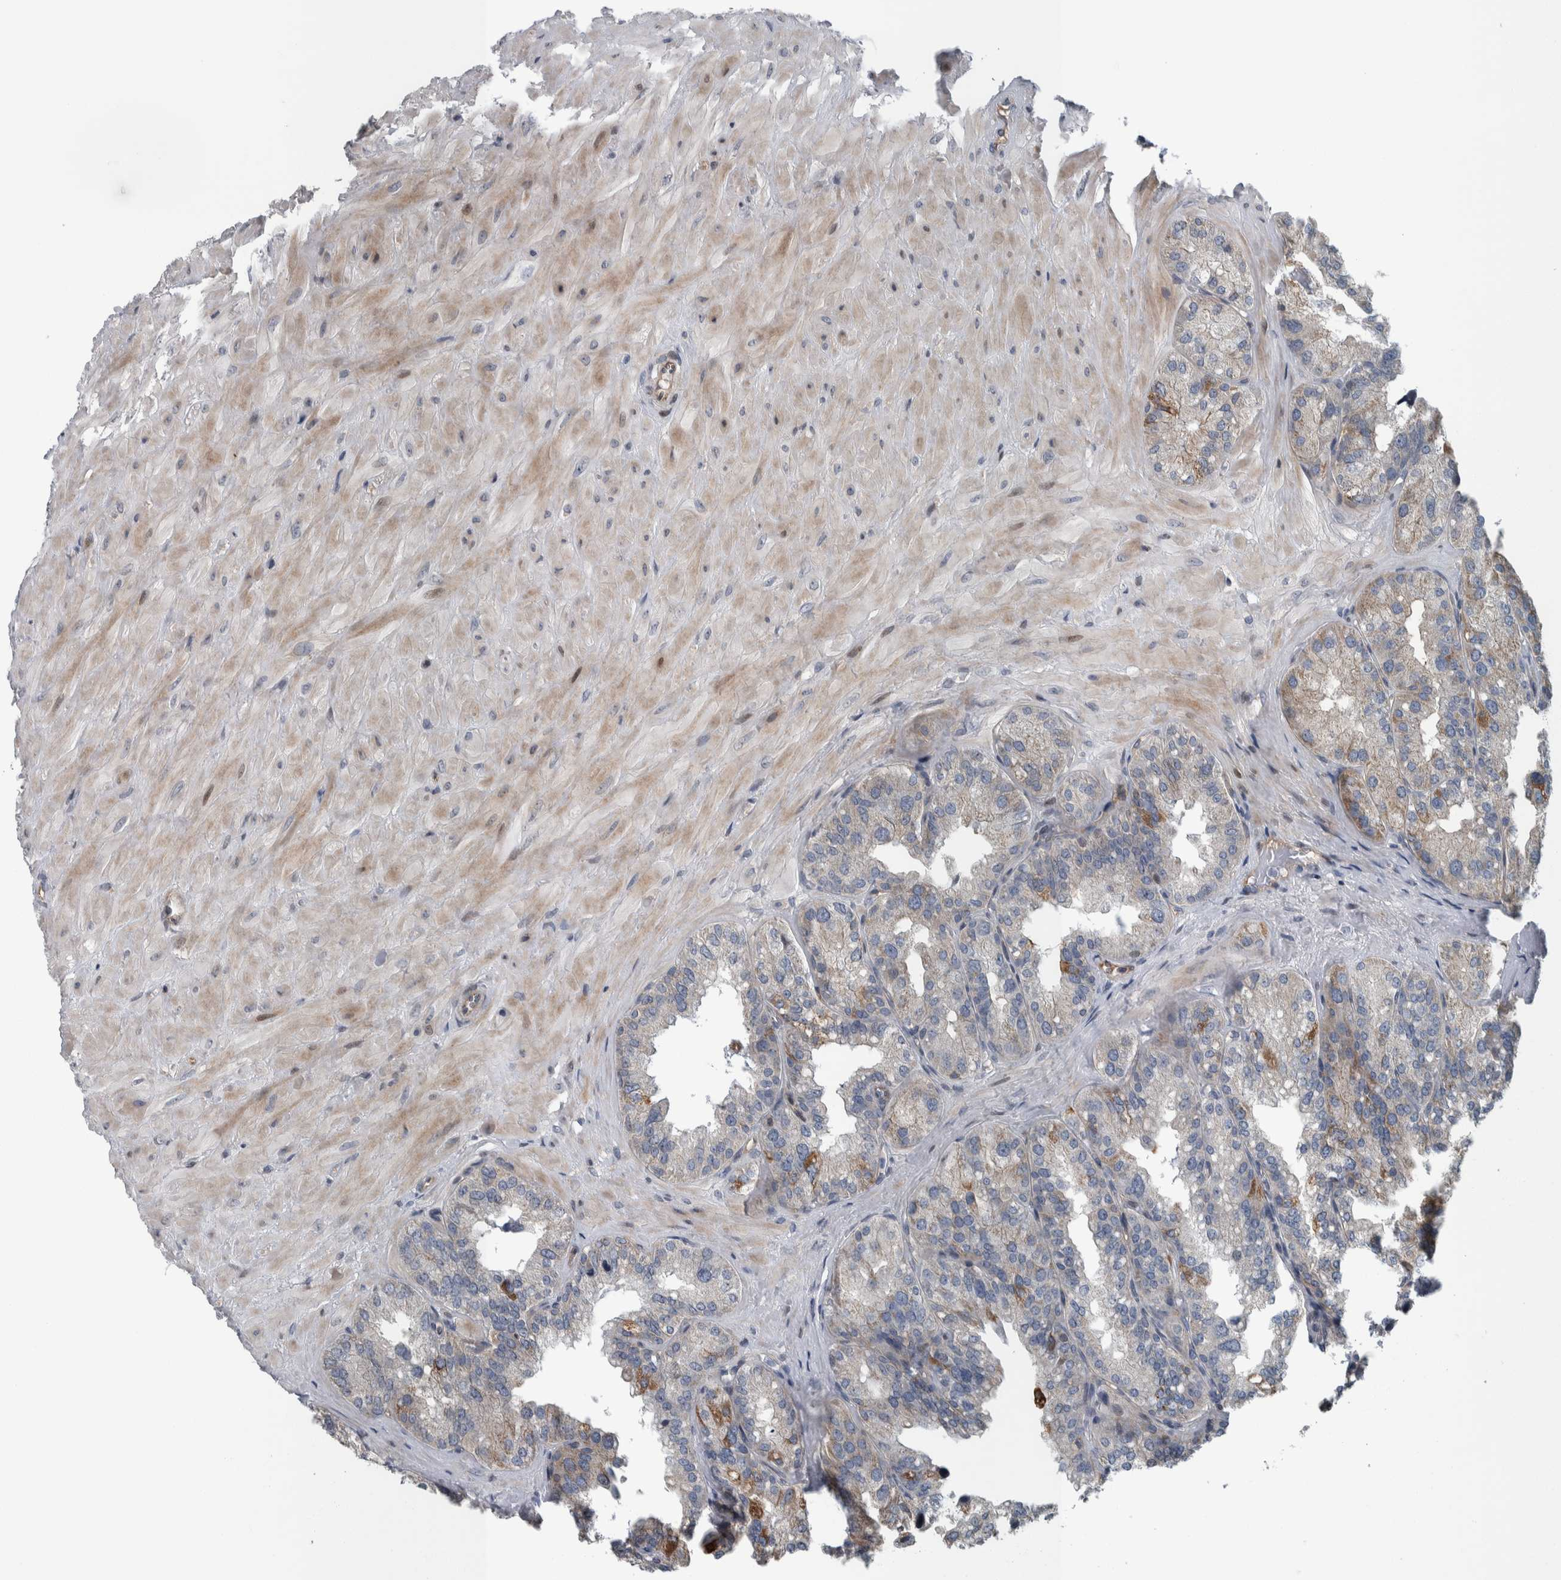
{"staining": {"intensity": "moderate", "quantity": "<25%", "location": "cytoplasmic/membranous"}, "tissue": "seminal vesicle", "cell_type": "Glandular cells", "image_type": "normal", "snomed": [{"axis": "morphology", "description": "Normal tissue, NOS"}, {"axis": "topography", "description": "Prostate"}, {"axis": "topography", "description": "Seminal veicle"}], "caption": "Seminal vesicle stained with DAB (3,3'-diaminobenzidine) immunohistochemistry shows low levels of moderate cytoplasmic/membranous staining in about <25% of glandular cells.", "gene": "BAIAP2L1", "patient": {"sex": "male", "age": 51}}